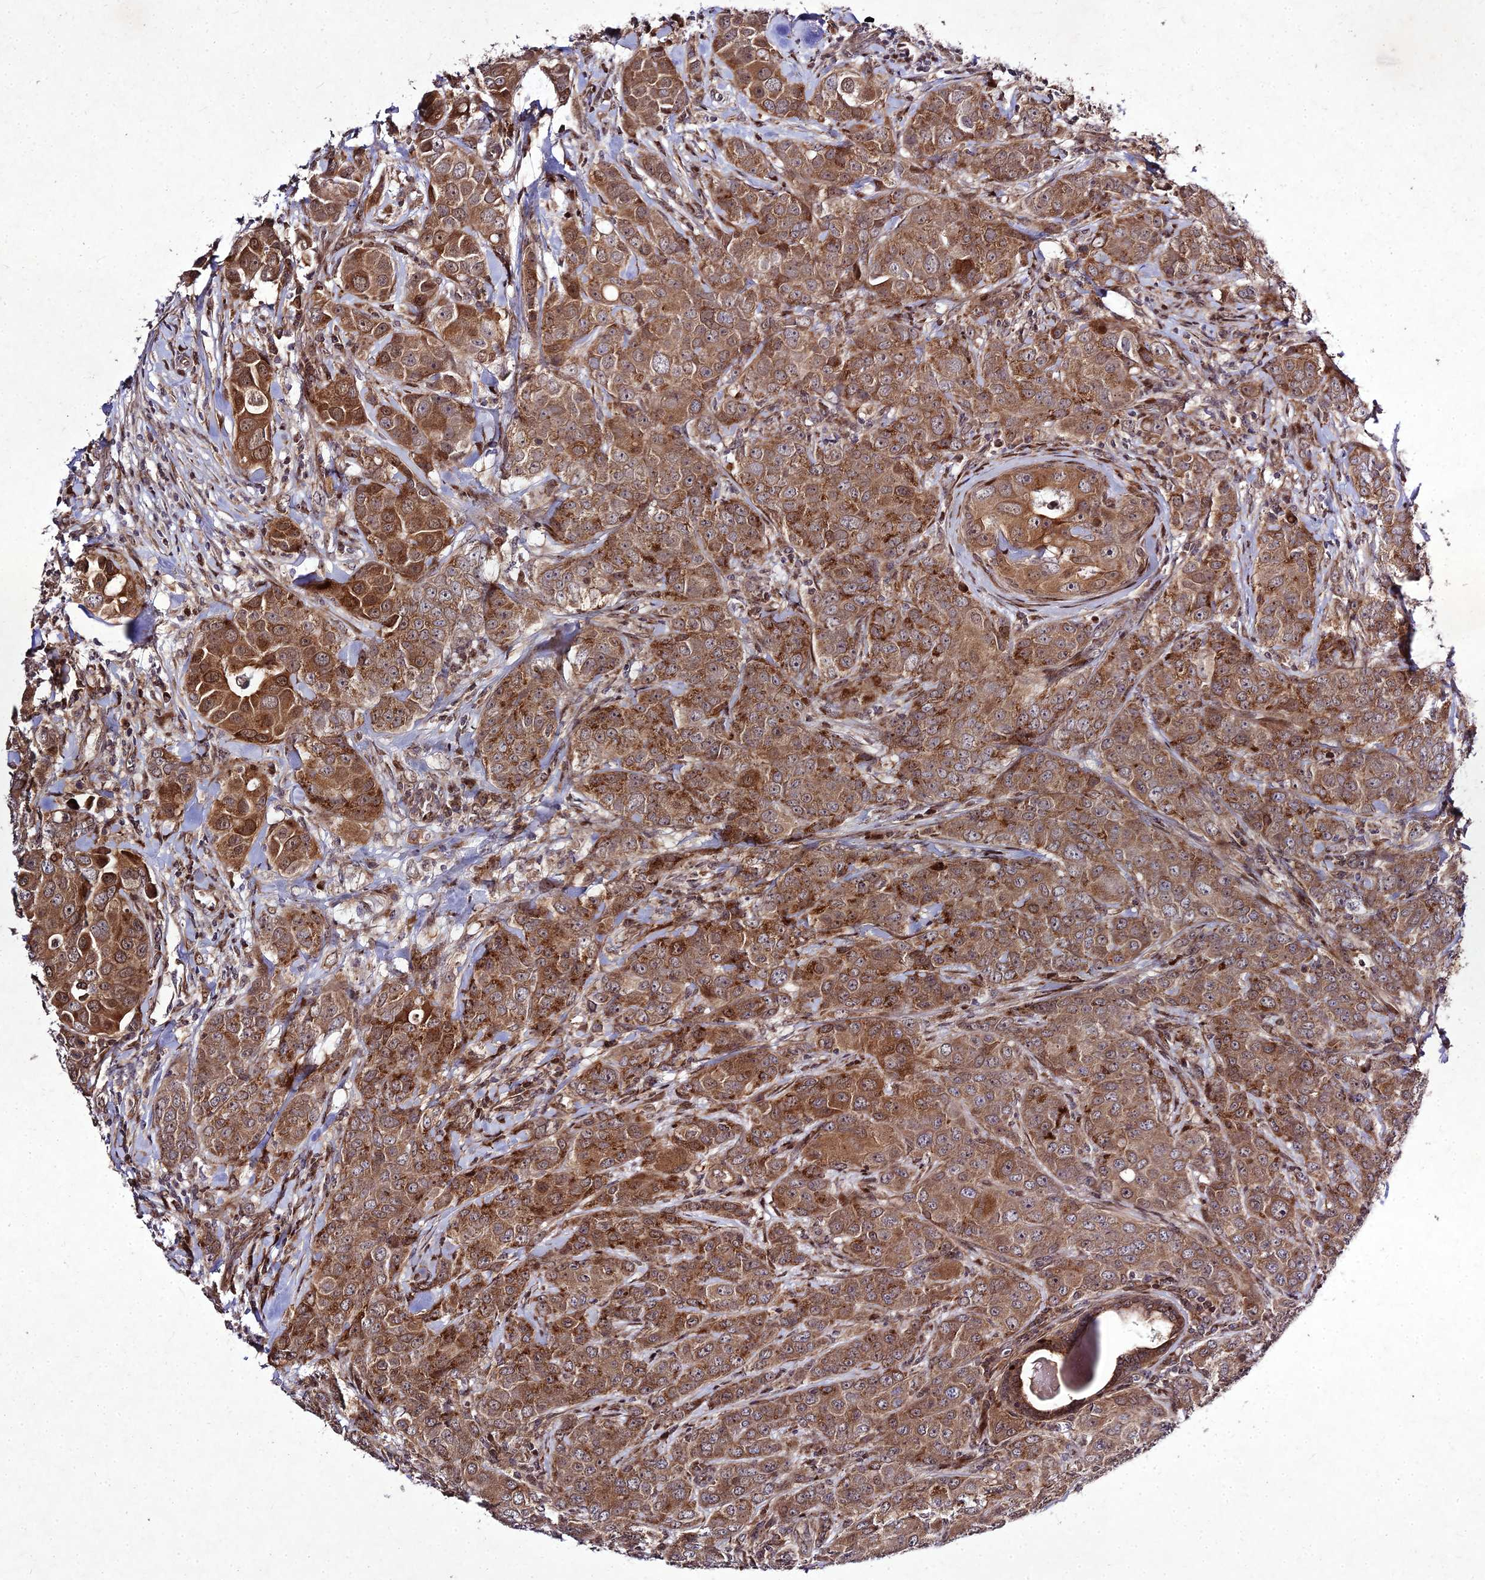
{"staining": {"intensity": "moderate", "quantity": ">75%", "location": "cytoplasmic/membranous"}, "tissue": "breast cancer", "cell_type": "Tumor cells", "image_type": "cancer", "snomed": [{"axis": "morphology", "description": "Duct carcinoma"}, {"axis": "topography", "description": "Breast"}], "caption": "This is an image of immunohistochemistry (IHC) staining of breast cancer, which shows moderate expression in the cytoplasmic/membranous of tumor cells.", "gene": "MKKS", "patient": {"sex": "female", "age": 43}}